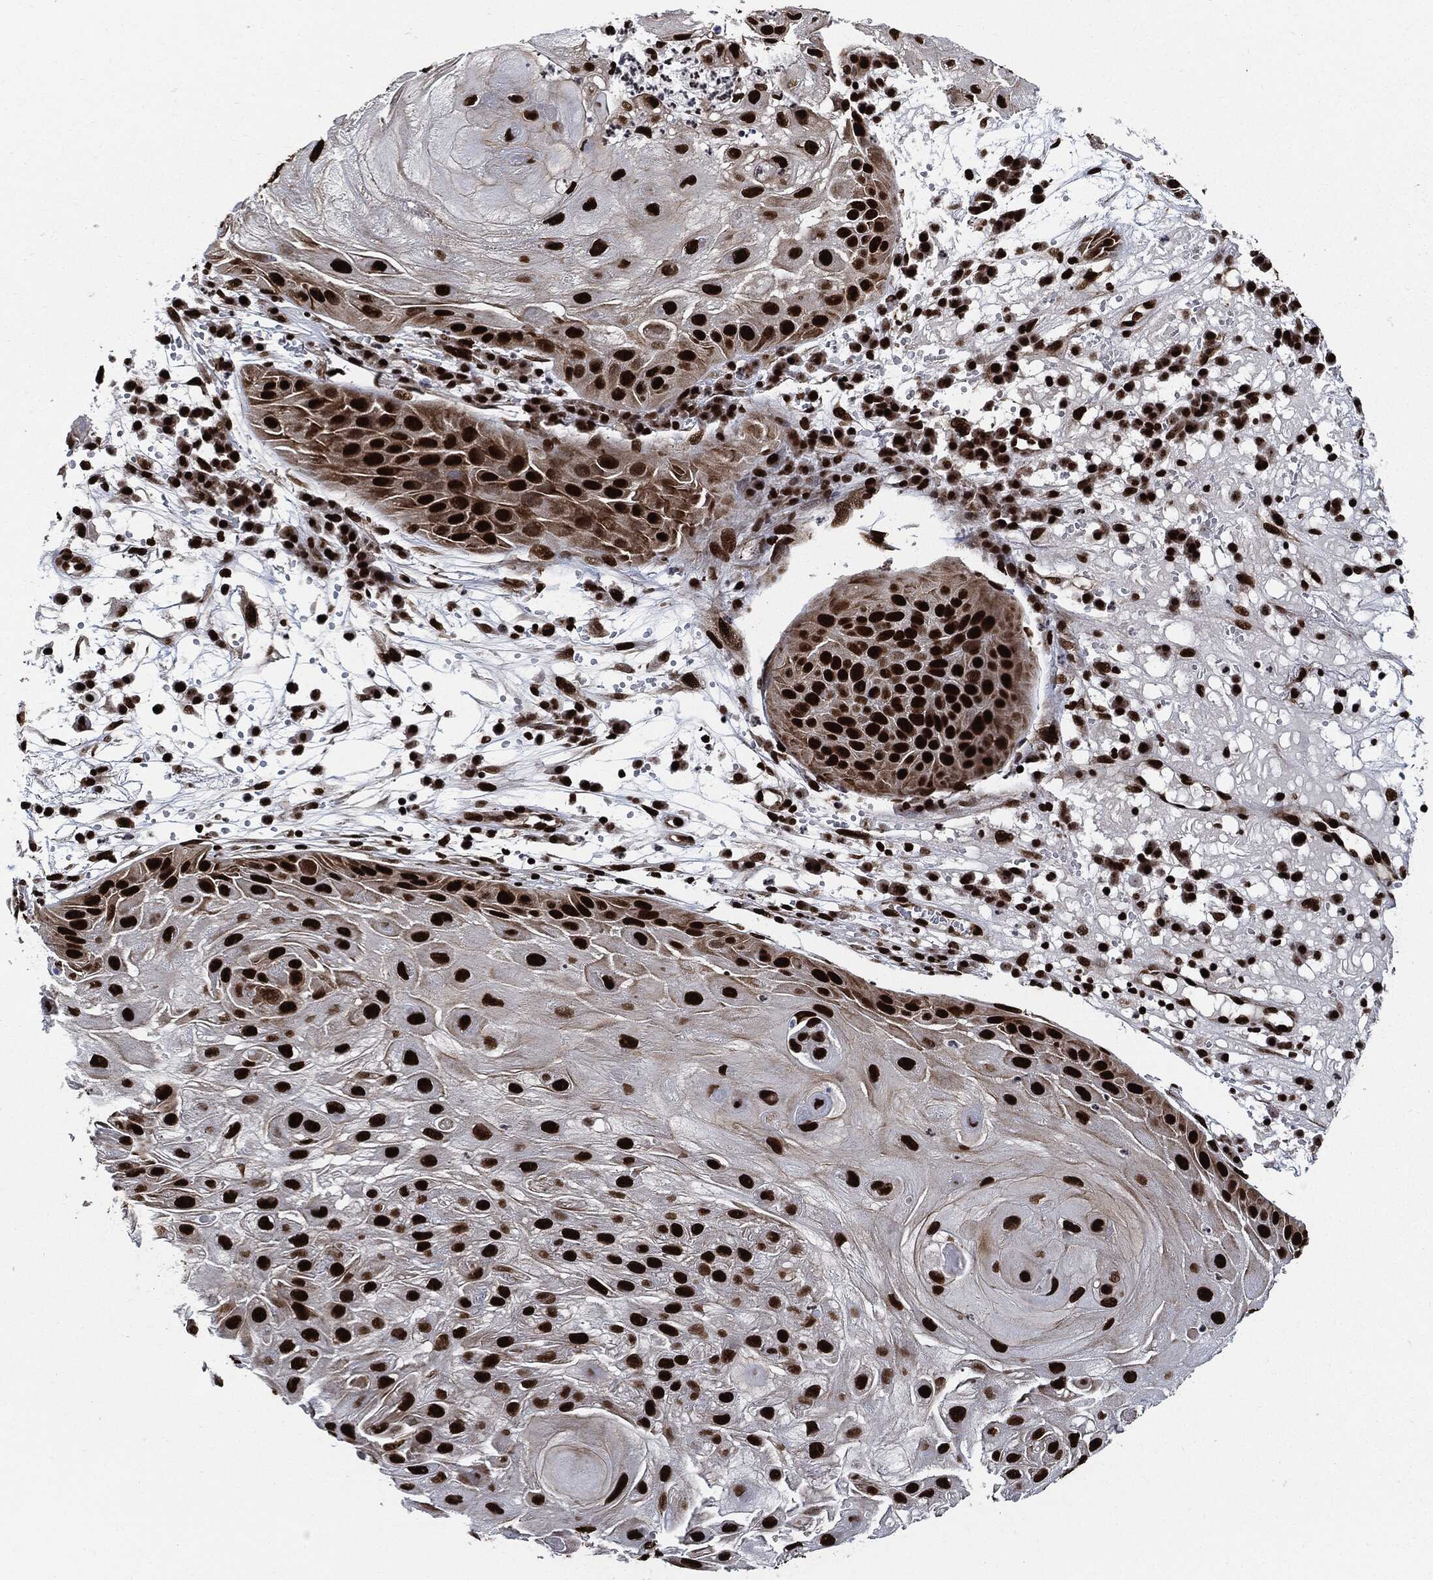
{"staining": {"intensity": "strong", "quantity": ">75%", "location": "nuclear"}, "tissue": "skin cancer", "cell_type": "Tumor cells", "image_type": "cancer", "snomed": [{"axis": "morphology", "description": "Normal tissue, NOS"}, {"axis": "morphology", "description": "Squamous cell carcinoma, NOS"}, {"axis": "topography", "description": "Skin"}], "caption": "Immunohistochemistry (DAB (3,3'-diaminobenzidine)) staining of squamous cell carcinoma (skin) demonstrates strong nuclear protein expression in approximately >75% of tumor cells.", "gene": "RECQL", "patient": {"sex": "male", "age": 79}}